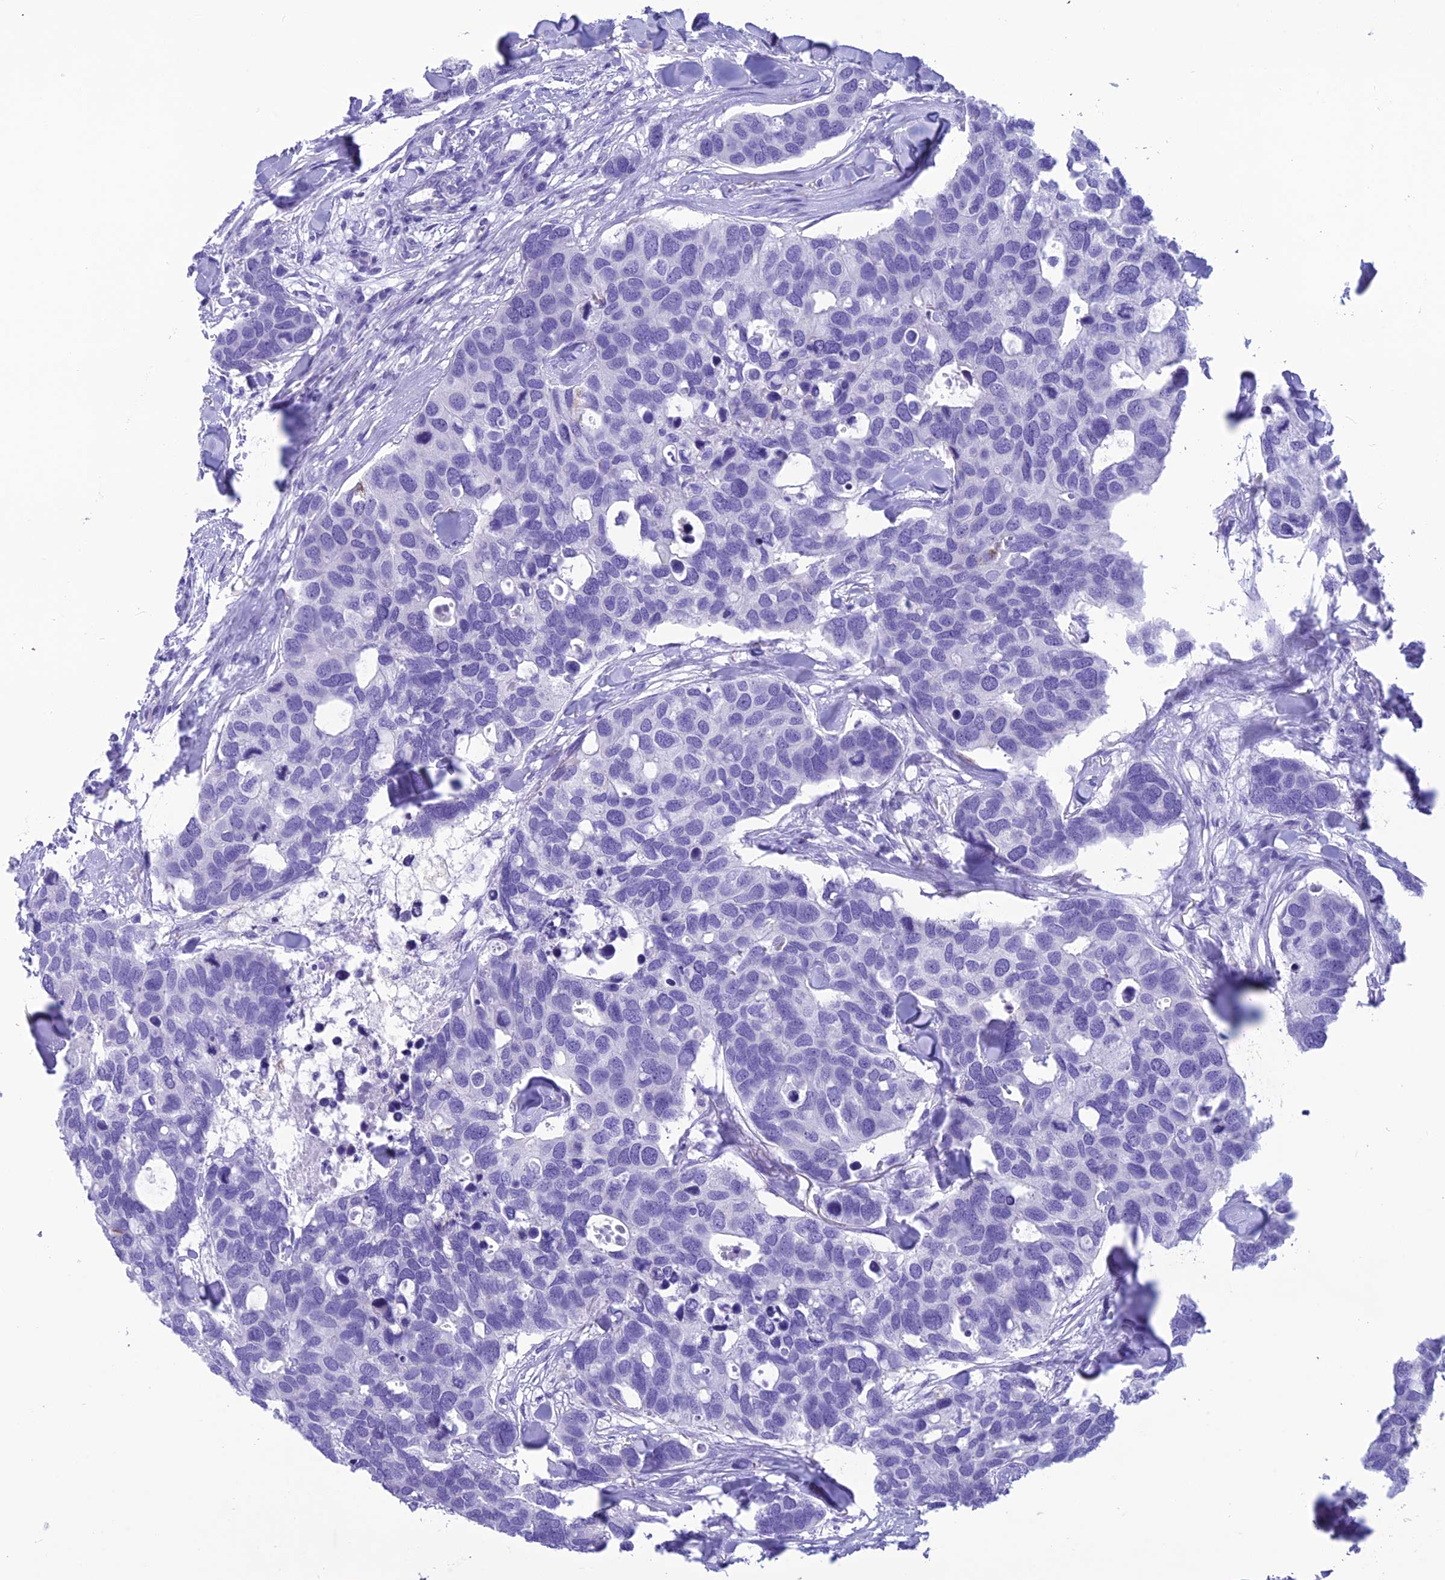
{"staining": {"intensity": "negative", "quantity": "none", "location": "none"}, "tissue": "breast cancer", "cell_type": "Tumor cells", "image_type": "cancer", "snomed": [{"axis": "morphology", "description": "Duct carcinoma"}, {"axis": "topography", "description": "Breast"}], "caption": "Tumor cells show no significant protein expression in breast invasive ductal carcinoma. (Stains: DAB immunohistochemistry with hematoxylin counter stain, Microscopy: brightfield microscopy at high magnification).", "gene": "TRAM1L1", "patient": {"sex": "female", "age": 83}}